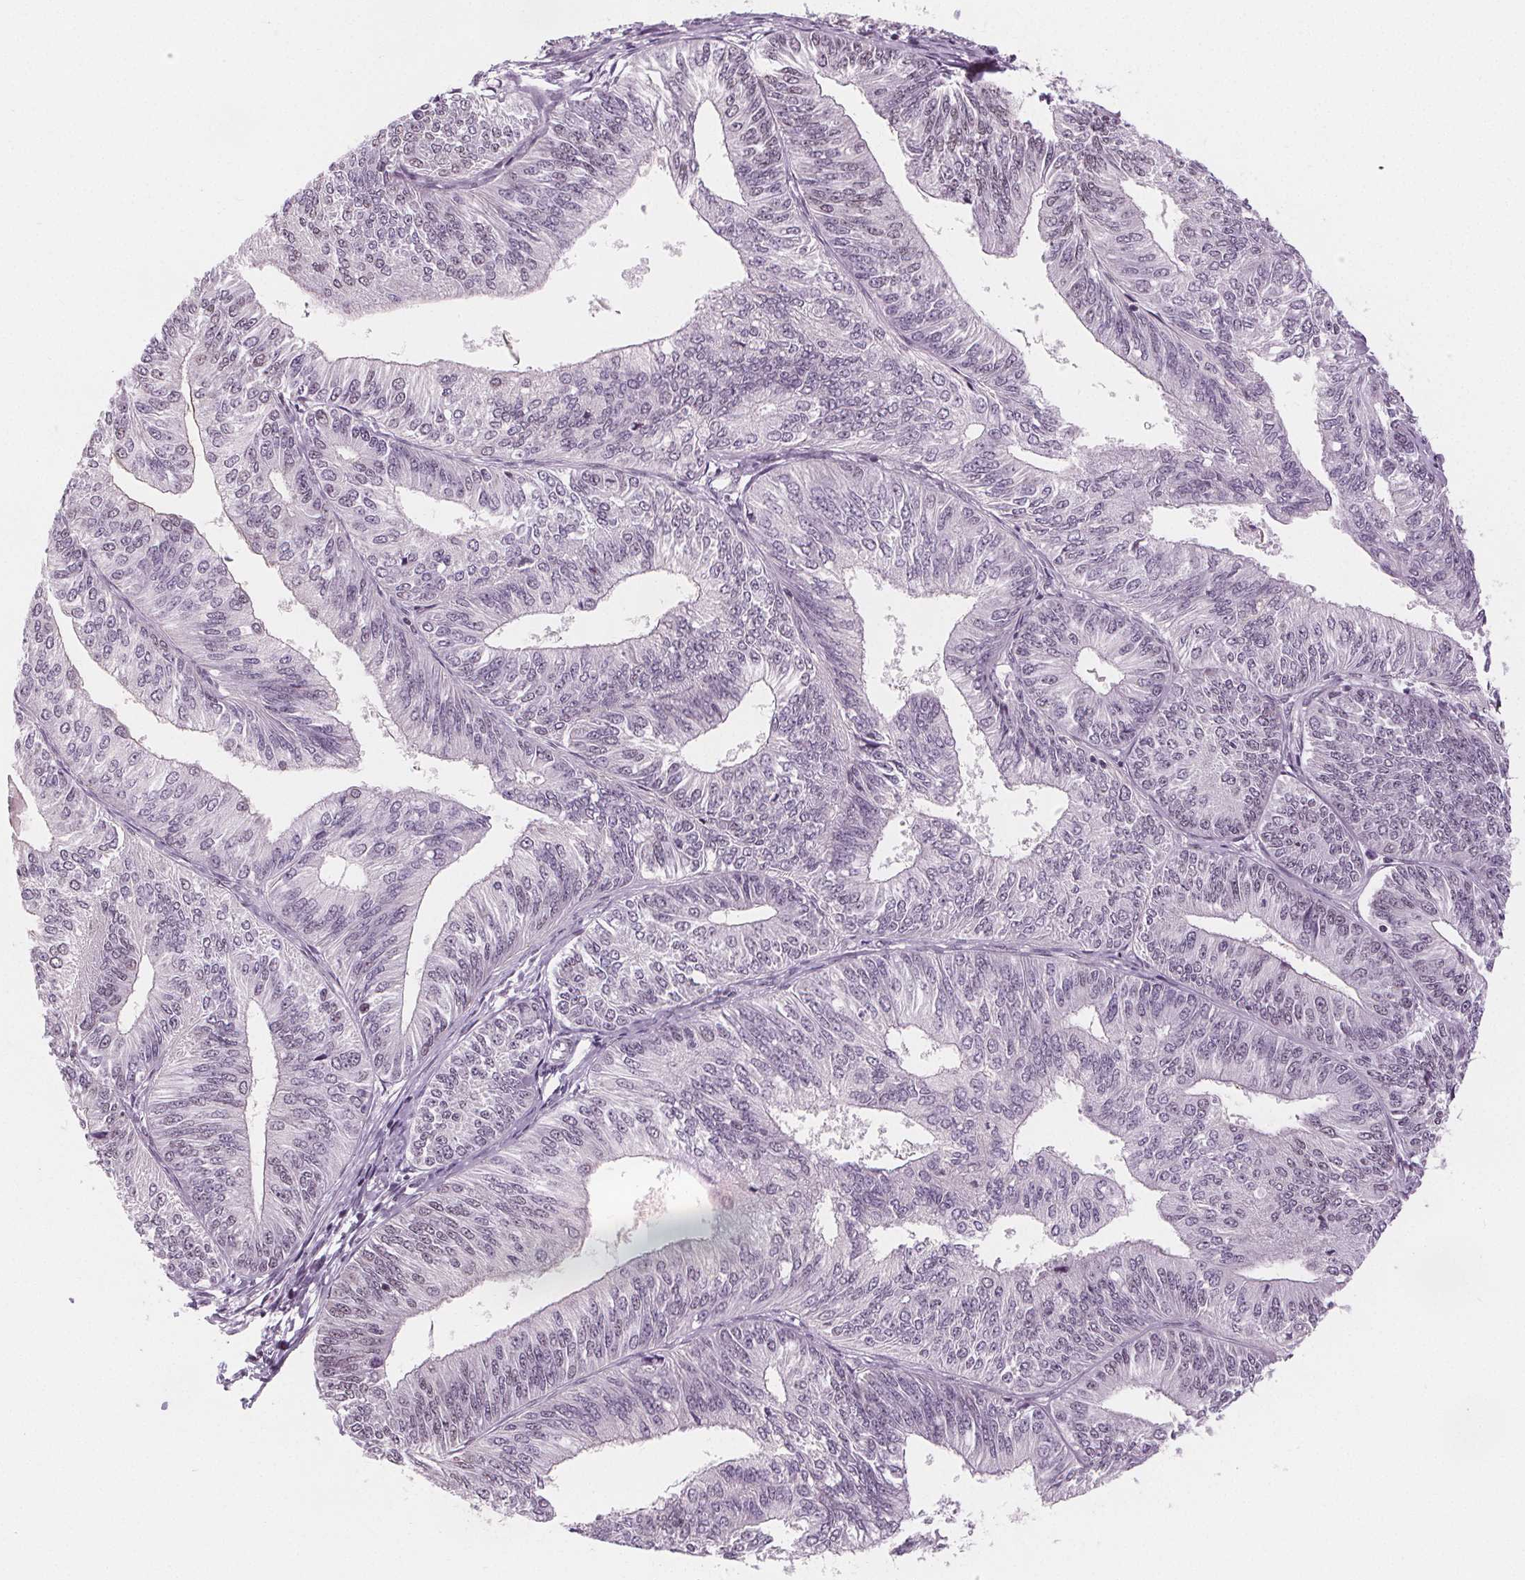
{"staining": {"intensity": "negative", "quantity": "none", "location": "none"}, "tissue": "endometrial cancer", "cell_type": "Tumor cells", "image_type": "cancer", "snomed": [{"axis": "morphology", "description": "Adenocarcinoma, NOS"}, {"axis": "topography", "description": "Endometrium"}], "caption": "This micrograph is of endometrial adenocarcinoma stained with immunohistochemistry (IHC) to label a protein in brown with the nuclei are counter-stained blue. There is no positivity in tumor cells.", "gene": "DPM2", "patient": {"sex": "female", "age": 58}}